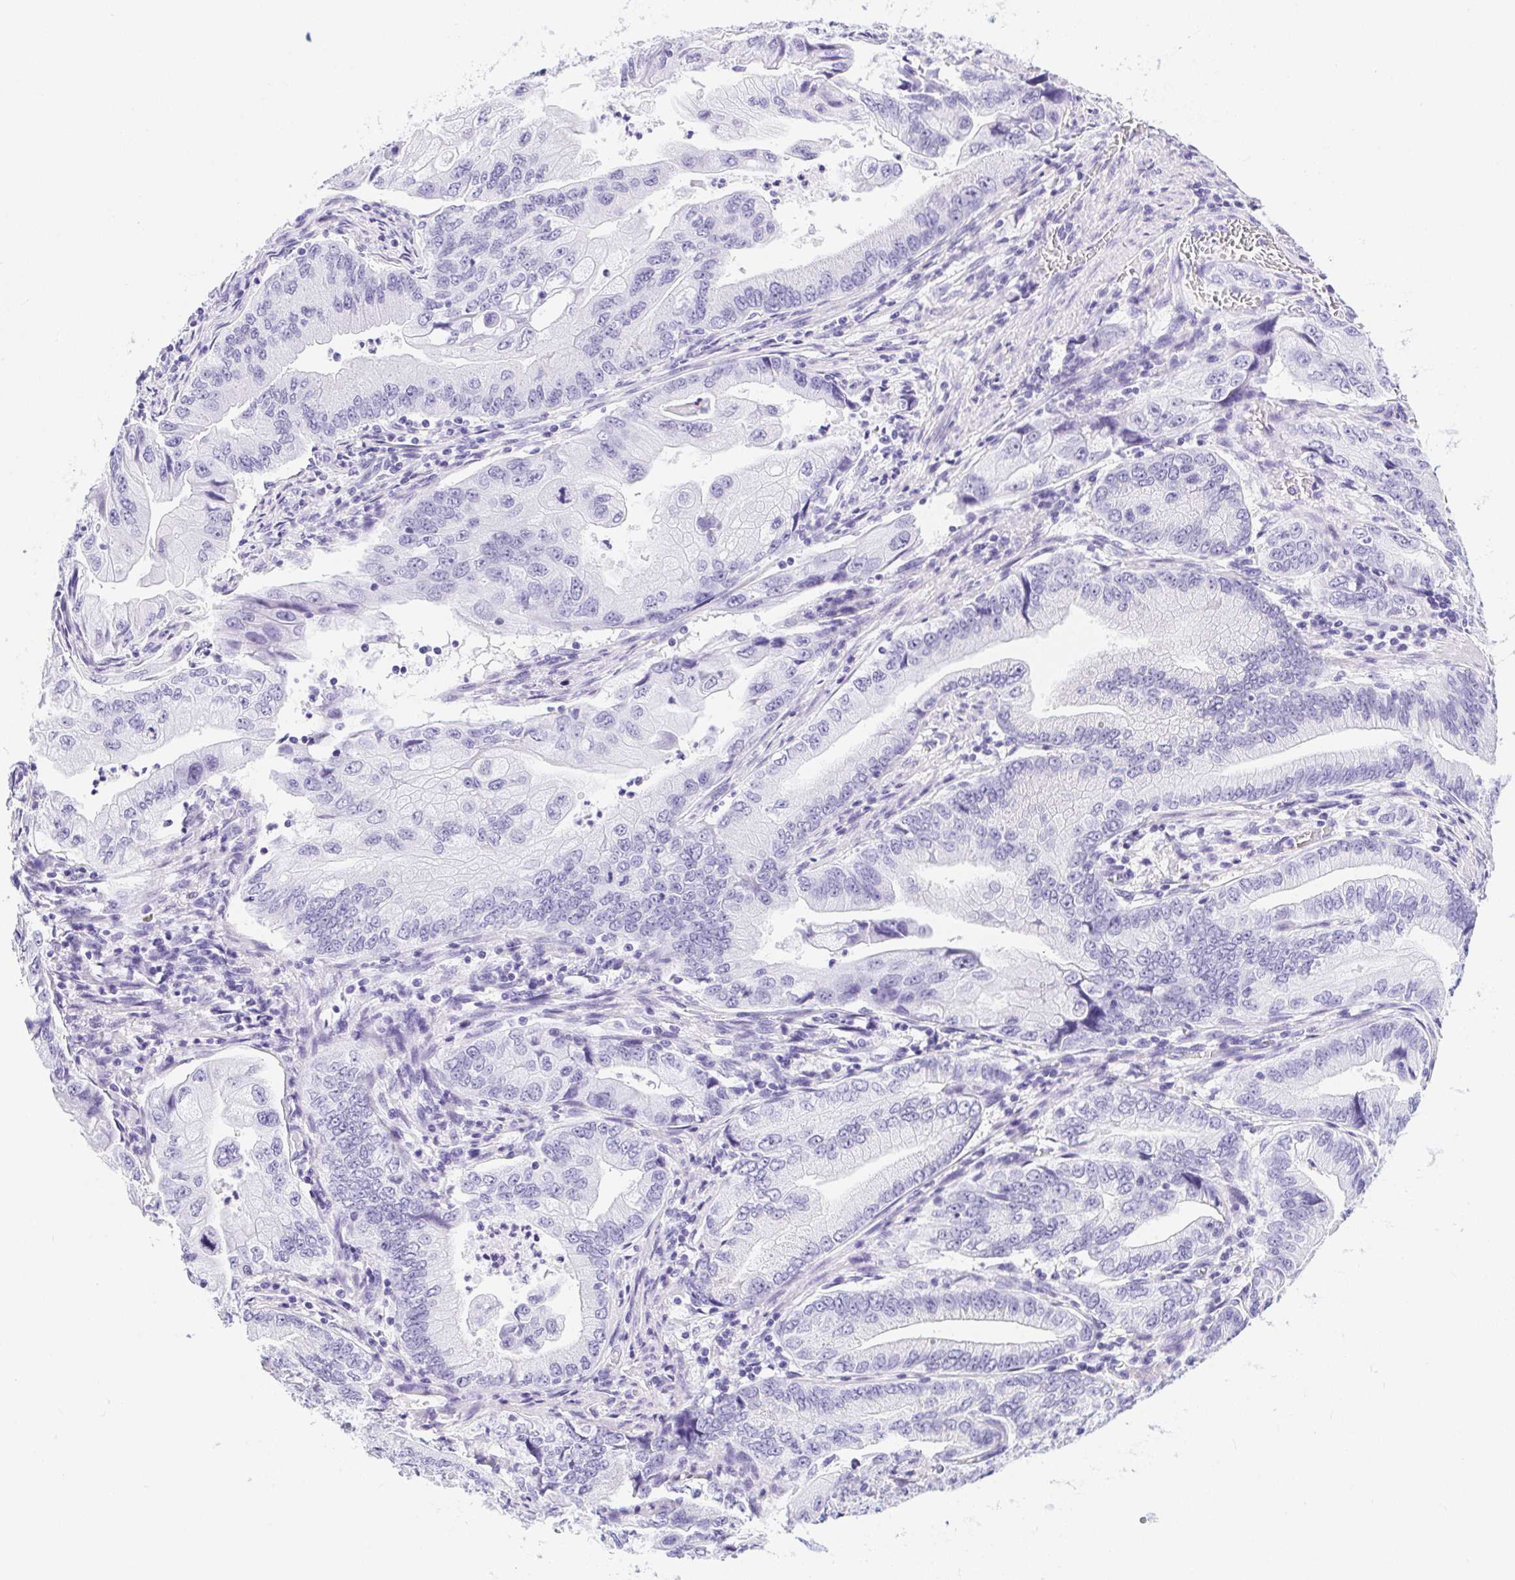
{"staining": {"intensity": "negative", "quantity": "none", "location": "none"}, "tissue": "stomach cancer", "cell_type": "Tumor cells", "image_type": "cancer", "snomed": [{"axis": "morphology", "description": "Adenocarcinoma, NOS"}, {"axis": "topography", "description": "Pancreas"}, {"axis": "topography", "description": "Stomach, upper"}], "caption": "High power microscopy histopathology image of an immunohistochemistry (IHC) image of stomach cancer (adenocarcinoma), revealing no significant positivity in tumor cells.", "gene": "PRKAA1", "patient": {"sex": "male", "age": 77}}